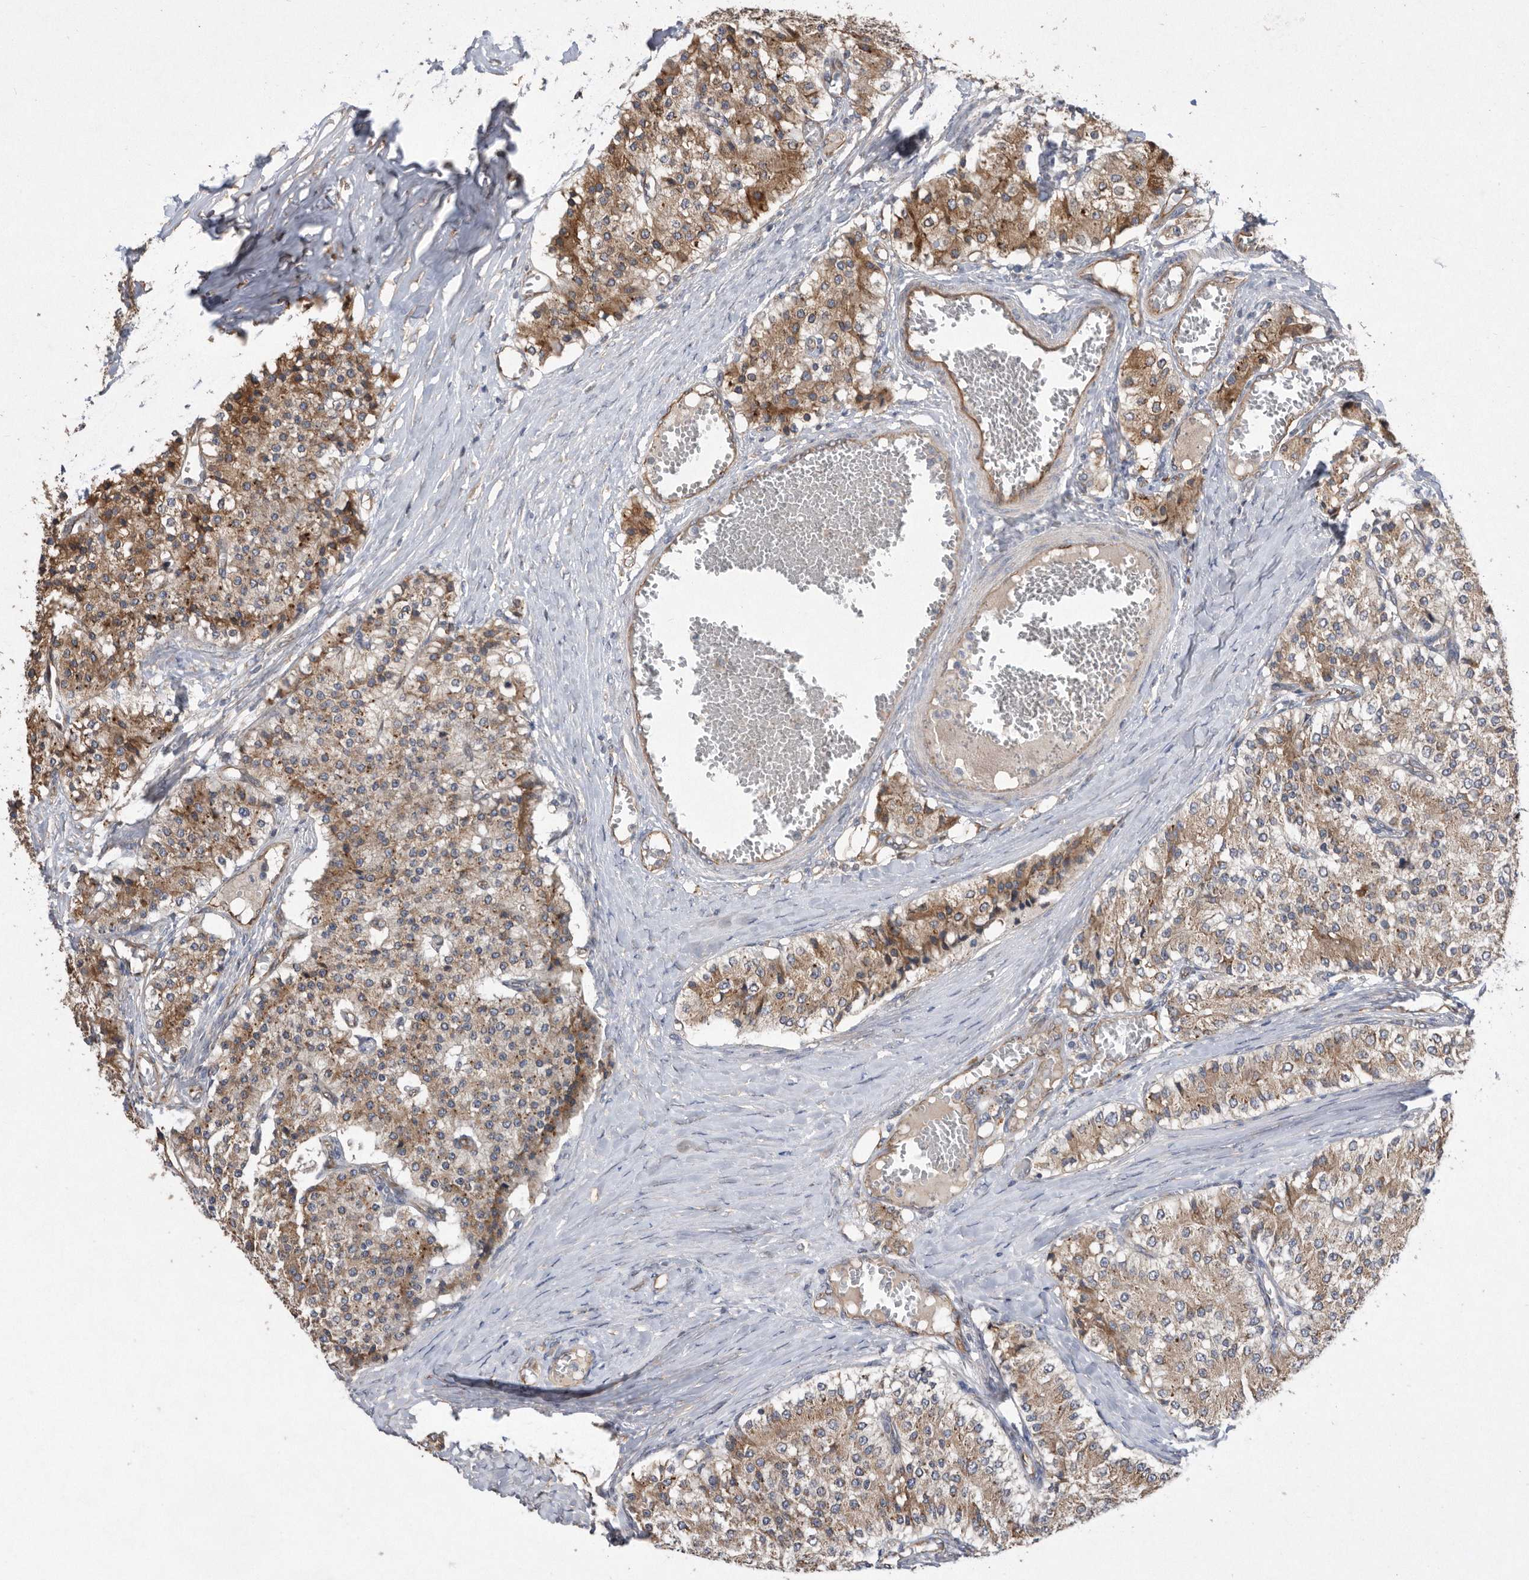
{"staining": {"intensity": "moderate", "quantity": "25%-75%", "location": "cytoplasmic/membranous"}, "tissue": "carcinoid", "cell_type": "Tumor cells", "image_type": "cancer", "snomed": [{"axis": "morphology", "description": "Carcinoid, malignant, NOS"}, {"axis": "topography", "description": "Colon"}], "caption": "Immunohistochemistry micrograph of human carcinoid stained for a protein (brown), which demonstrates medium levels of moderate cytoplasmic/membranous expression in about 25%-75% of tumor cells.", "gene": "PON2", "patient": {"sex": "female", "age": 52}}